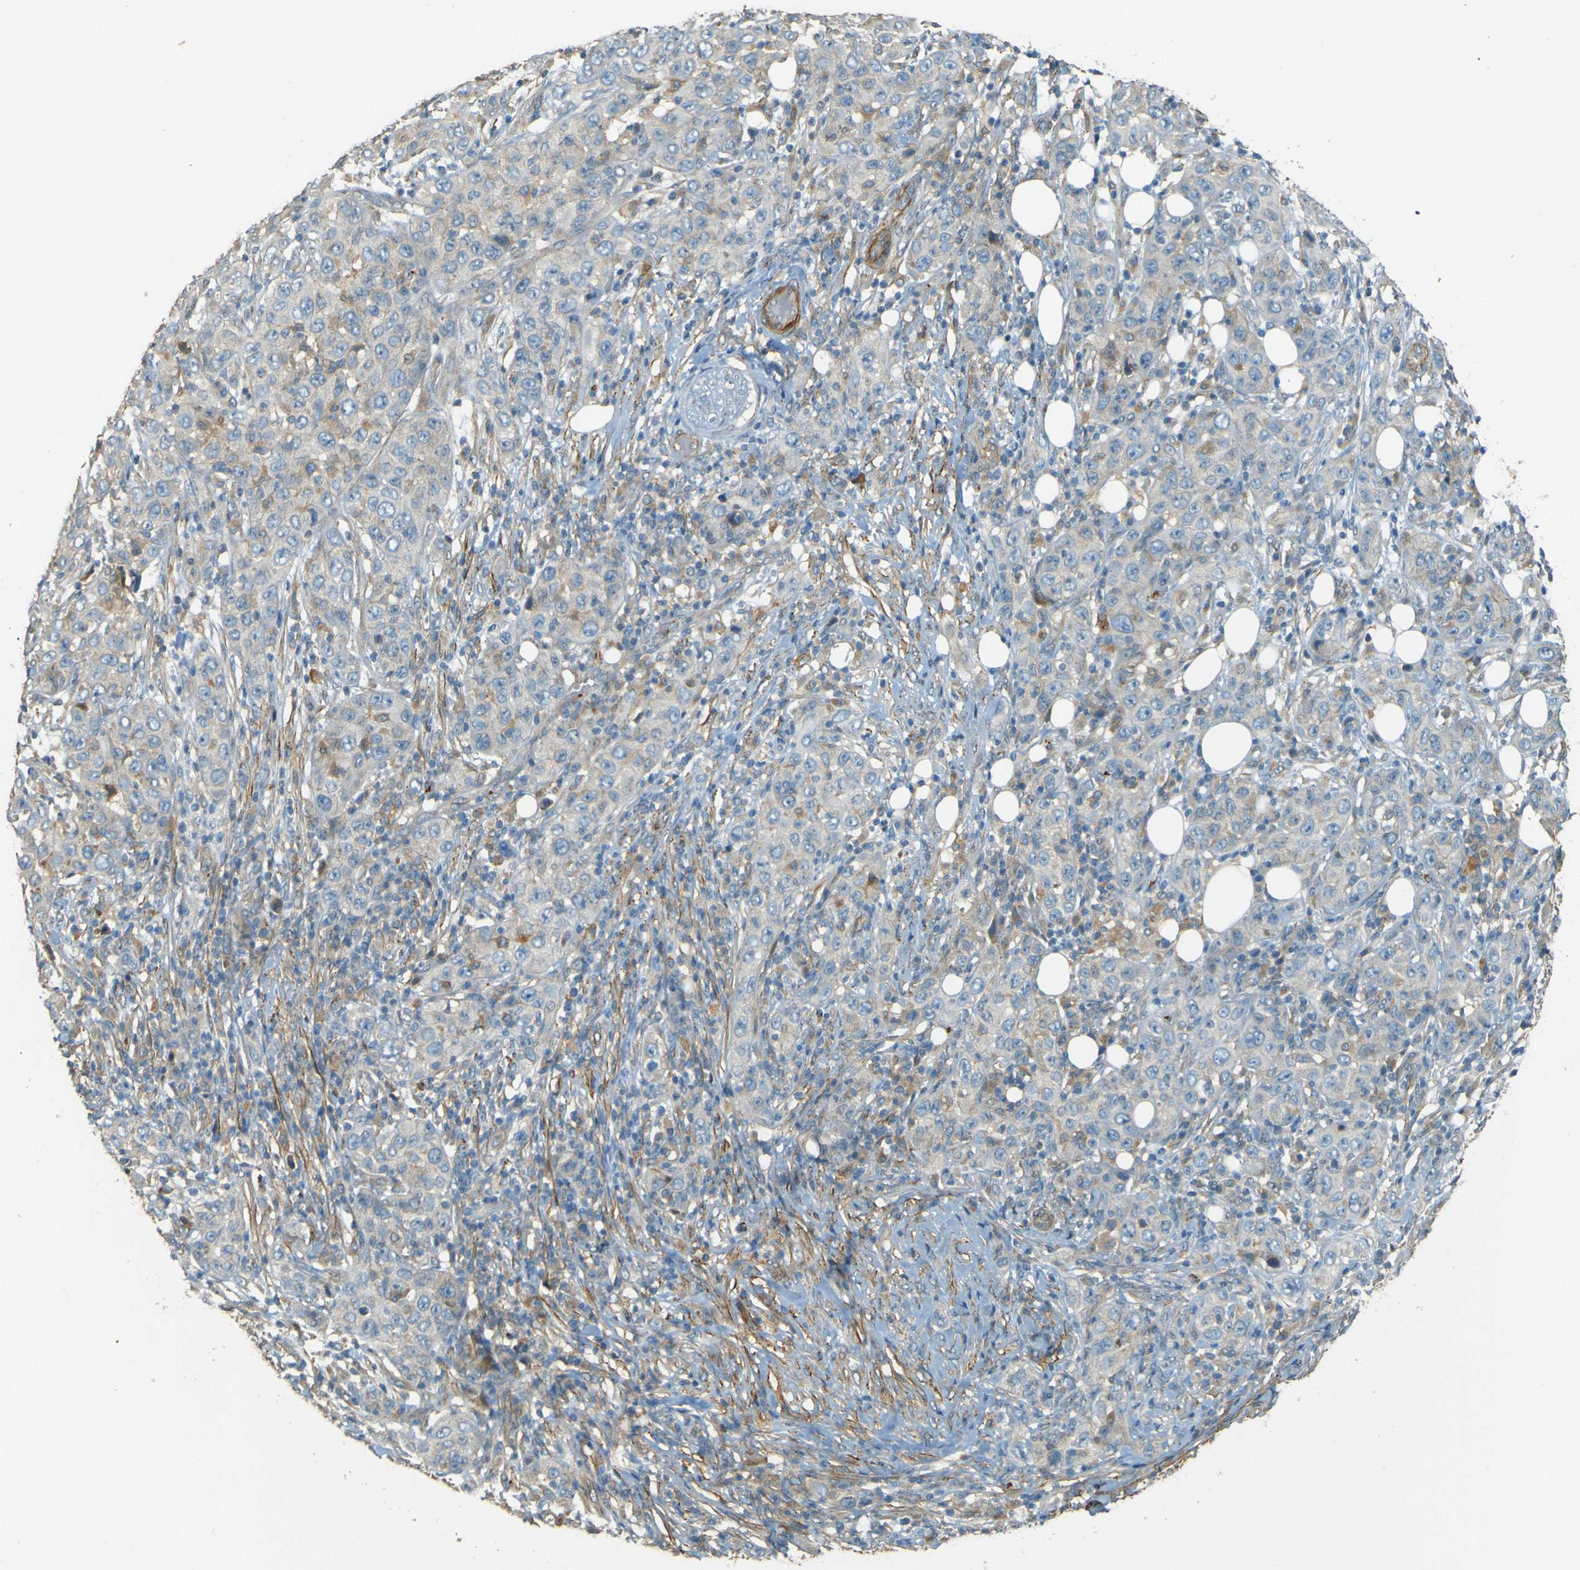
{"staining": {"intensity": "weak", "quantity": "<25%", "location": "cytoplasmic/membranous"}, "tissue": "skin cancer", "cell_type": "Tumor cells", "image_type": "cancer", "snomed": [{"axis": "morphology", "description": "Squamous cell carcinoma, NOS"}, {"axis": "topography", "description": "Skin"}], "caption": "Immunohistochemistry (IHC) photomicrograph of neoplastic tissue: human skin cancer stained with DAB (3,3'-diaminobenzidine) exhibits no significant protein staining in tumor cells. Nuclei are stained in blue.", "gene": "NEXN", "patient": {"sex": "female", "age": 88}}